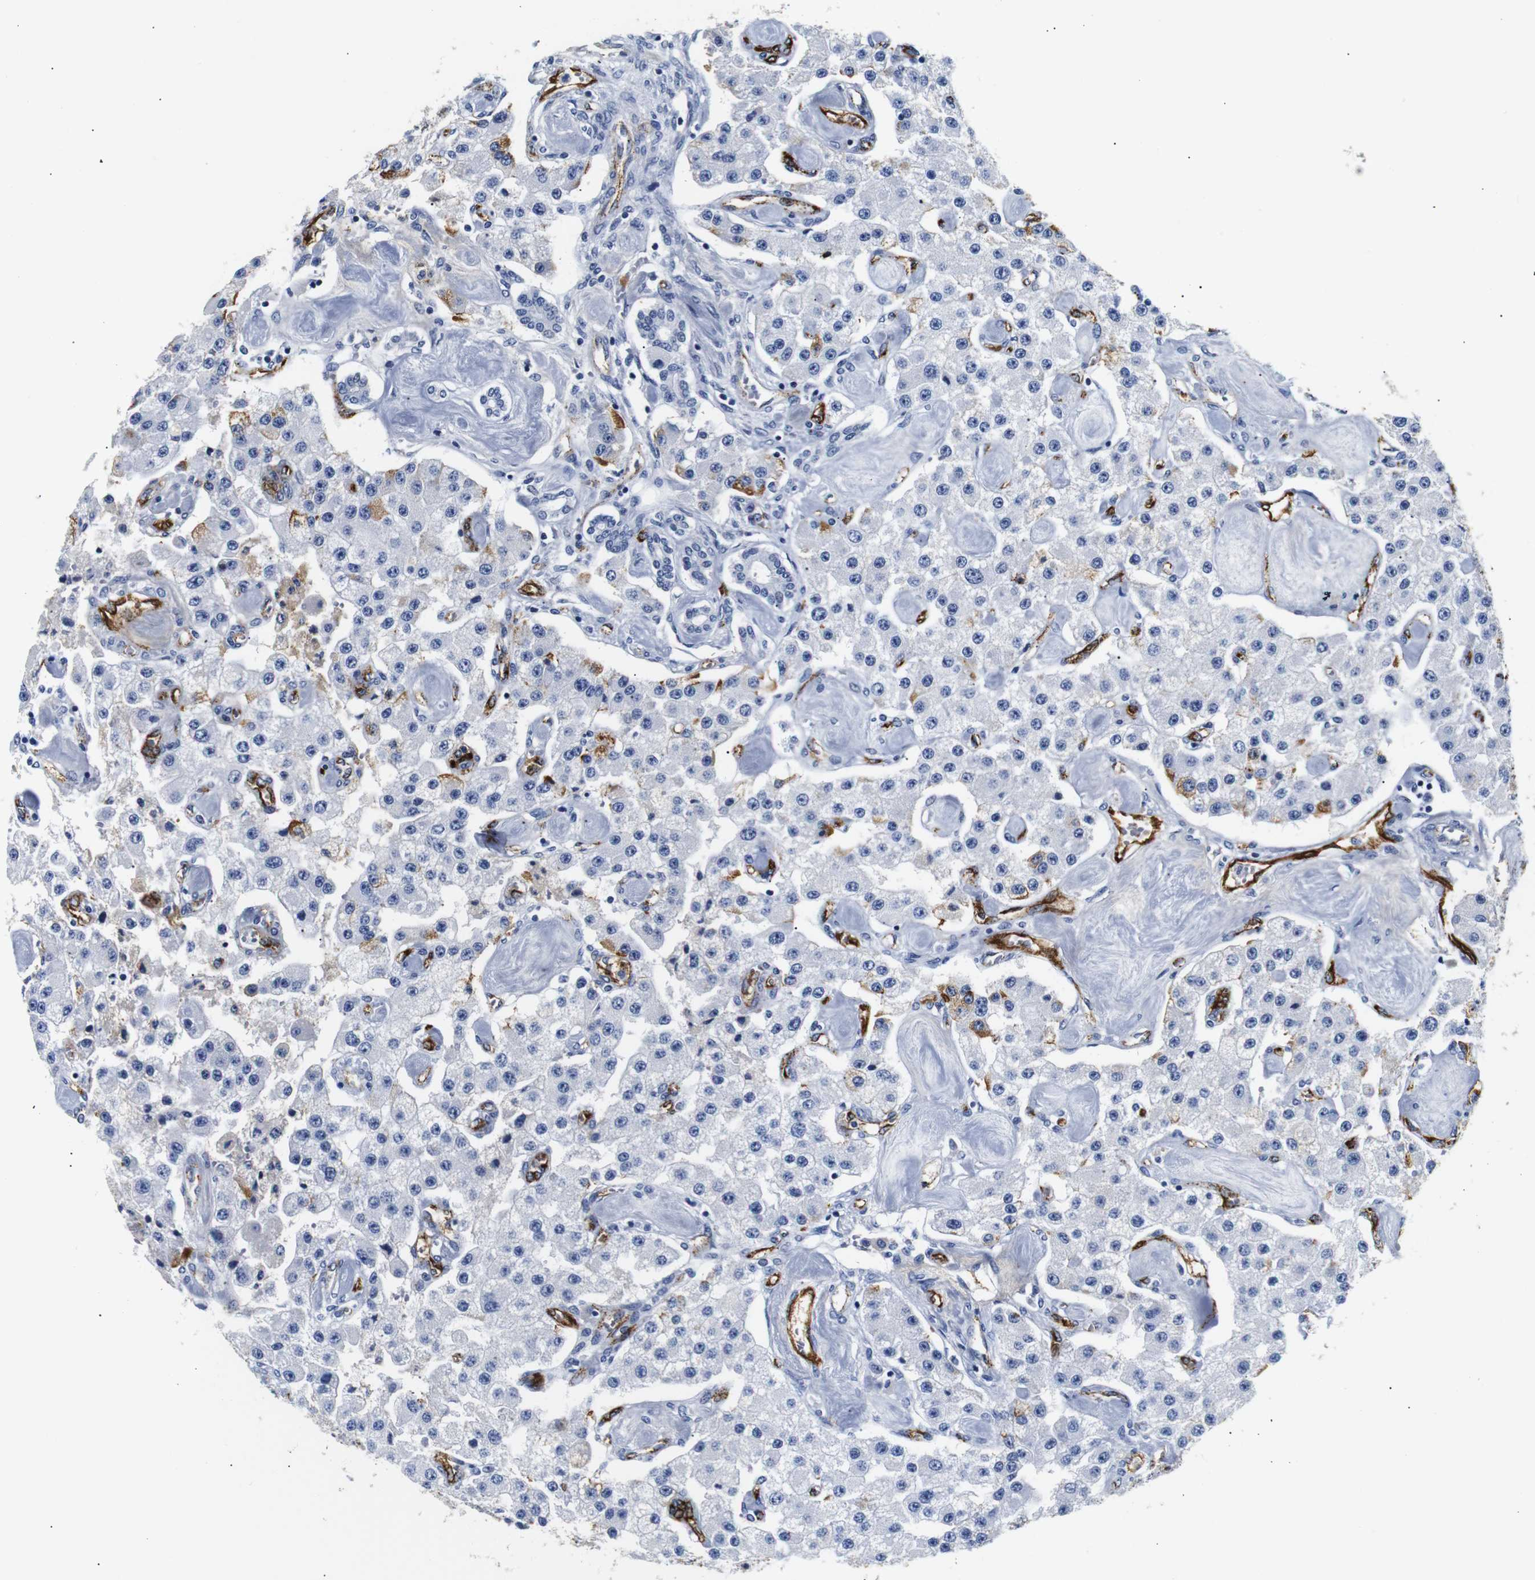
{"staining": {"intensity": "negative", "quantity": "none", "location": "none"}, "tissue": "carcinoid", "cell_type": "Tumor cells", "image_type": "cancer", "snomed": [{"axis": "morphology", "description": "Carcinoid, malignant, NOS"}, {"axis": "topography", "description": "Pancreas"}], "caption": "A photomicrograph of human carcinoid is negative for staining in tumor cells. (Brightfield microscopy of DAB (3,3'-diaminobenzidine) IHC at high magnification).", "gene": "MUC4", "patient": {"sex": "male", "age": 41}}